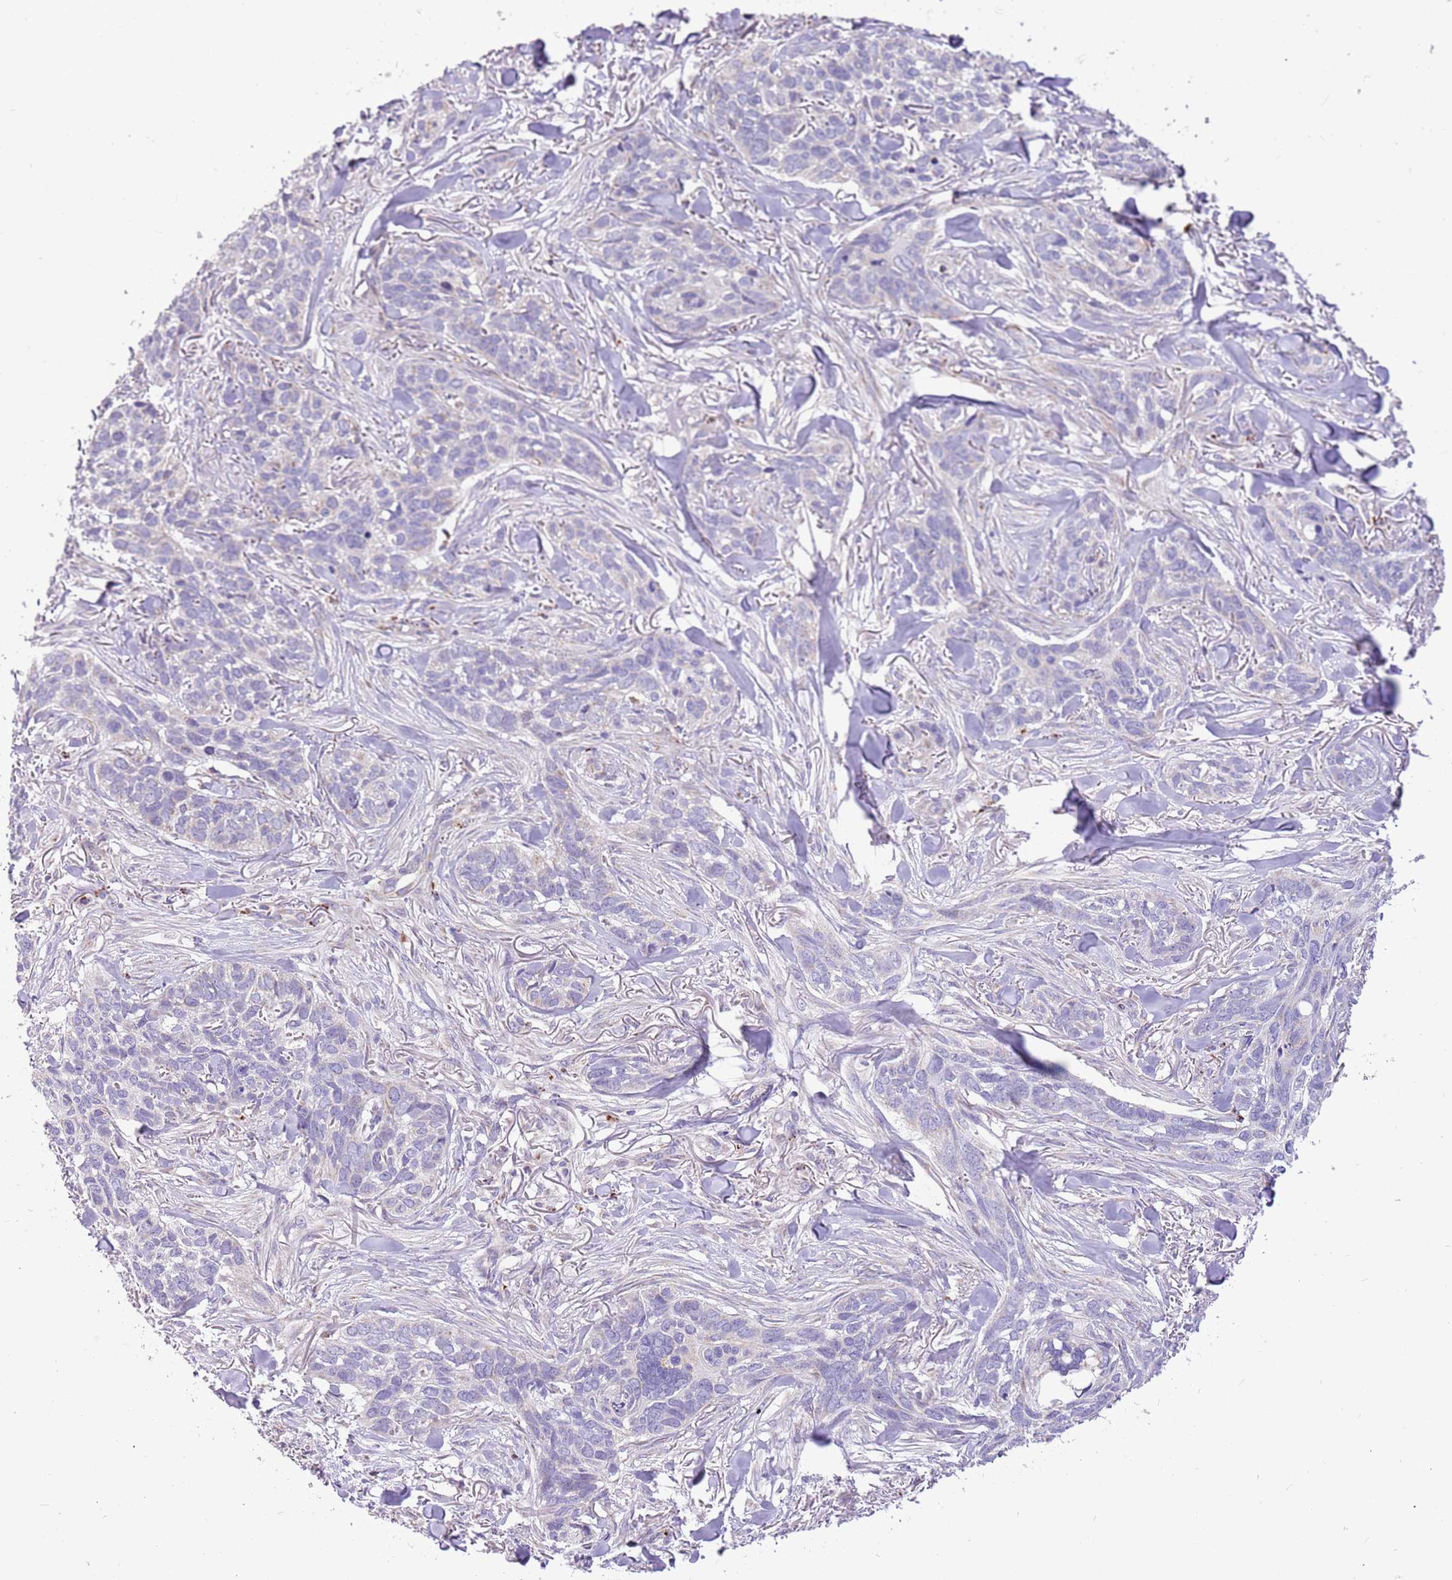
{"staining": {"intensity": "negative", "quantity": "none", "location": "none"}, "tissue": "skin cancer", "cell_type": "Tumor cells", "image_type": "cancer", "snomed": [{"axis": "morphology", "description": "Basal cell carcinoma"}, {"axis": "topography", "description": "Skin"}], "caption": "The immunohistochemistry image has no significant expression in tumor cells of skin cancer (basal cell carcinoma) tissue. (Brightfield microscopy of DAB IHC at high magnification).", "gene": "COX17", "patient": {"sex": "male", "age": 86}}